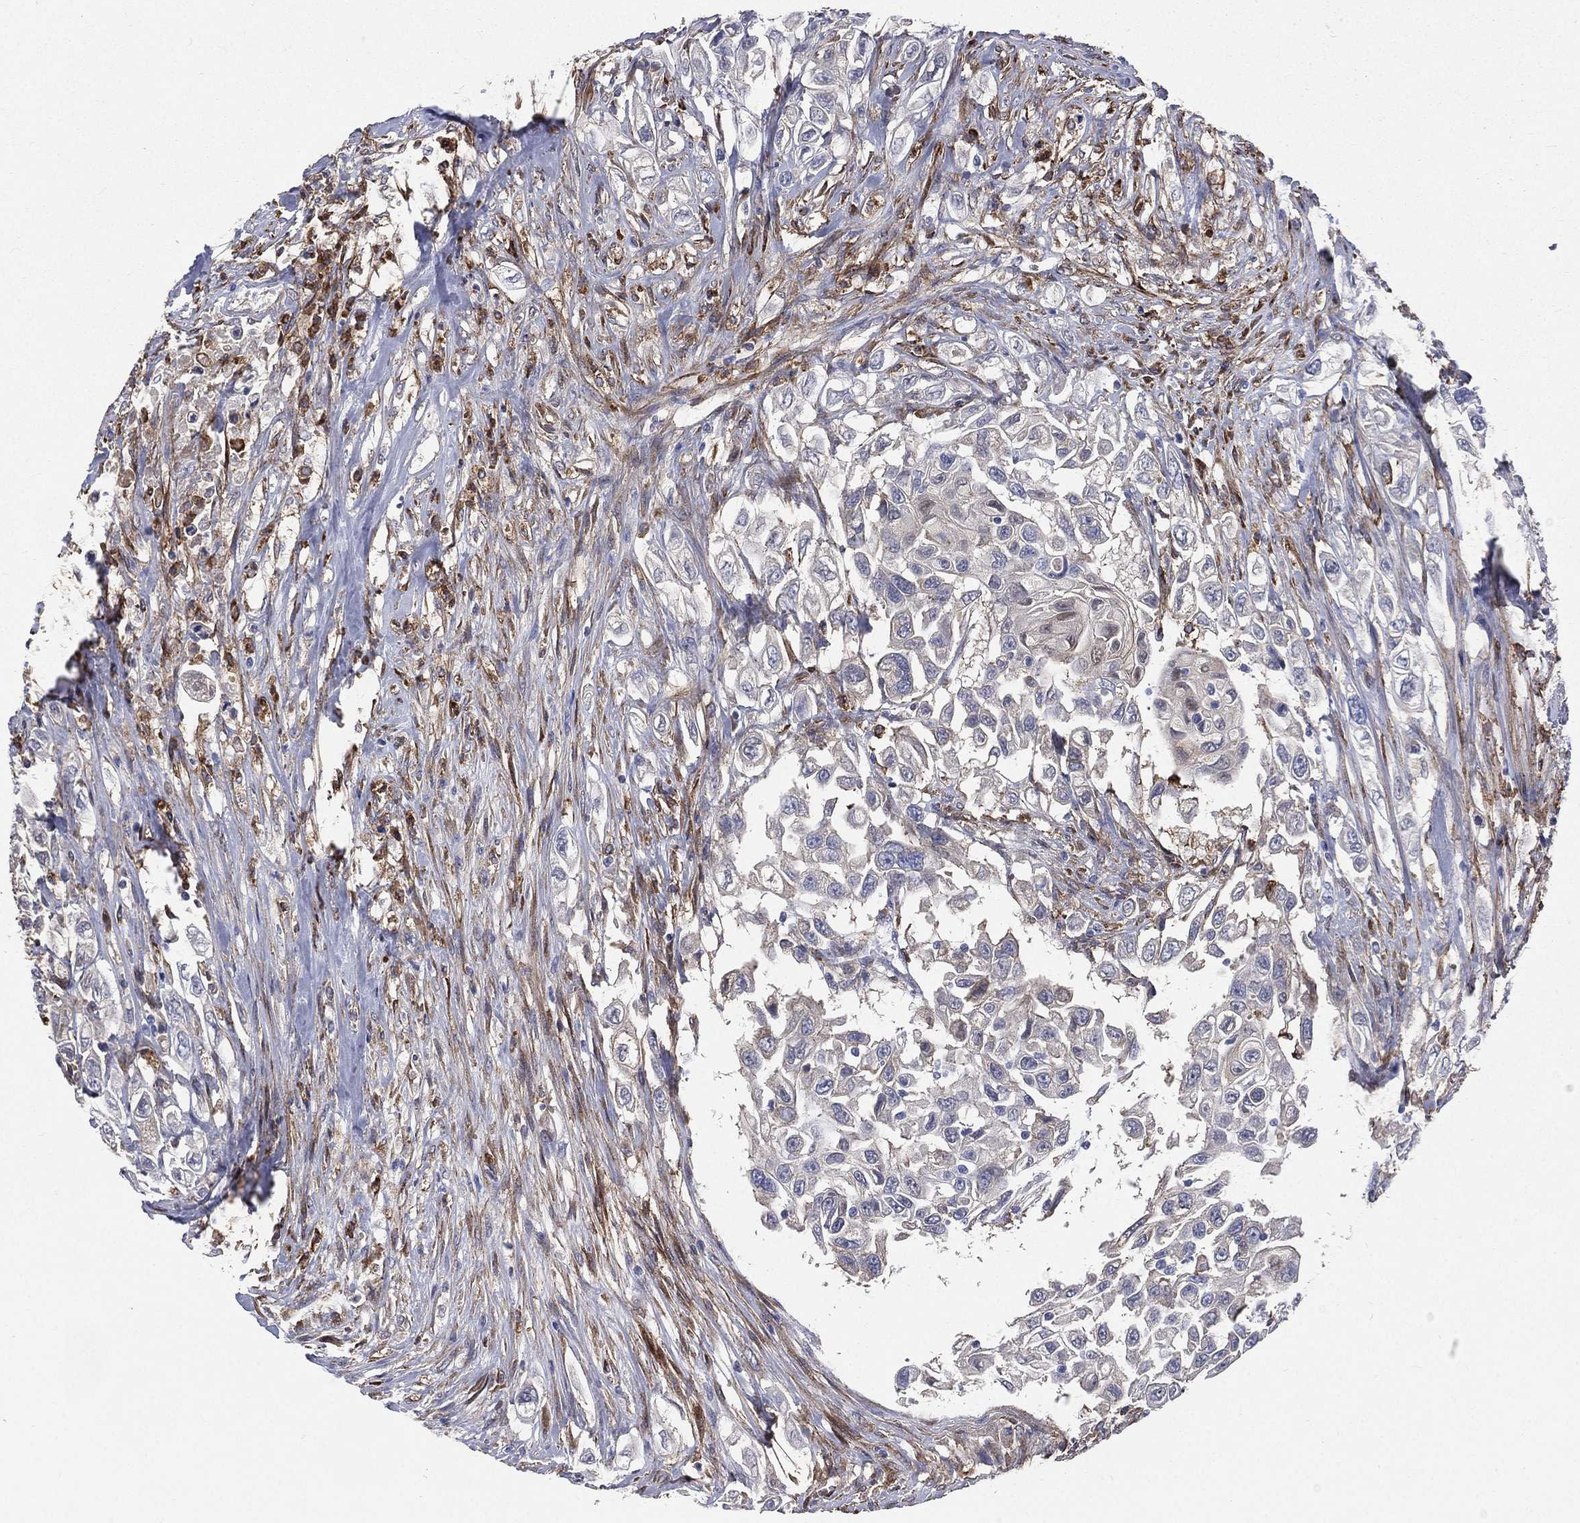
{"staining": {"intensity": "weak", "quantity": "<25%", "location": "cytoplasmic/membranous"}, "tissue": "urothelial cancer", "cell_type": "Tumor cells", "image_type": "cancer", "snomed": [{"axis": "morphology", "description": "Urothelial carcinoma, High grade"}, {"axis": "topography", "description": "Urinary bladder"}], "caption": "Immunohistochemistry (IHC) histopathology image of human urothelial cancer stained for a protein (brown), which demonstrates no staining in tumor cells.", "gene": "BASP1", "patient": {"sex": "female", "age": 56}}